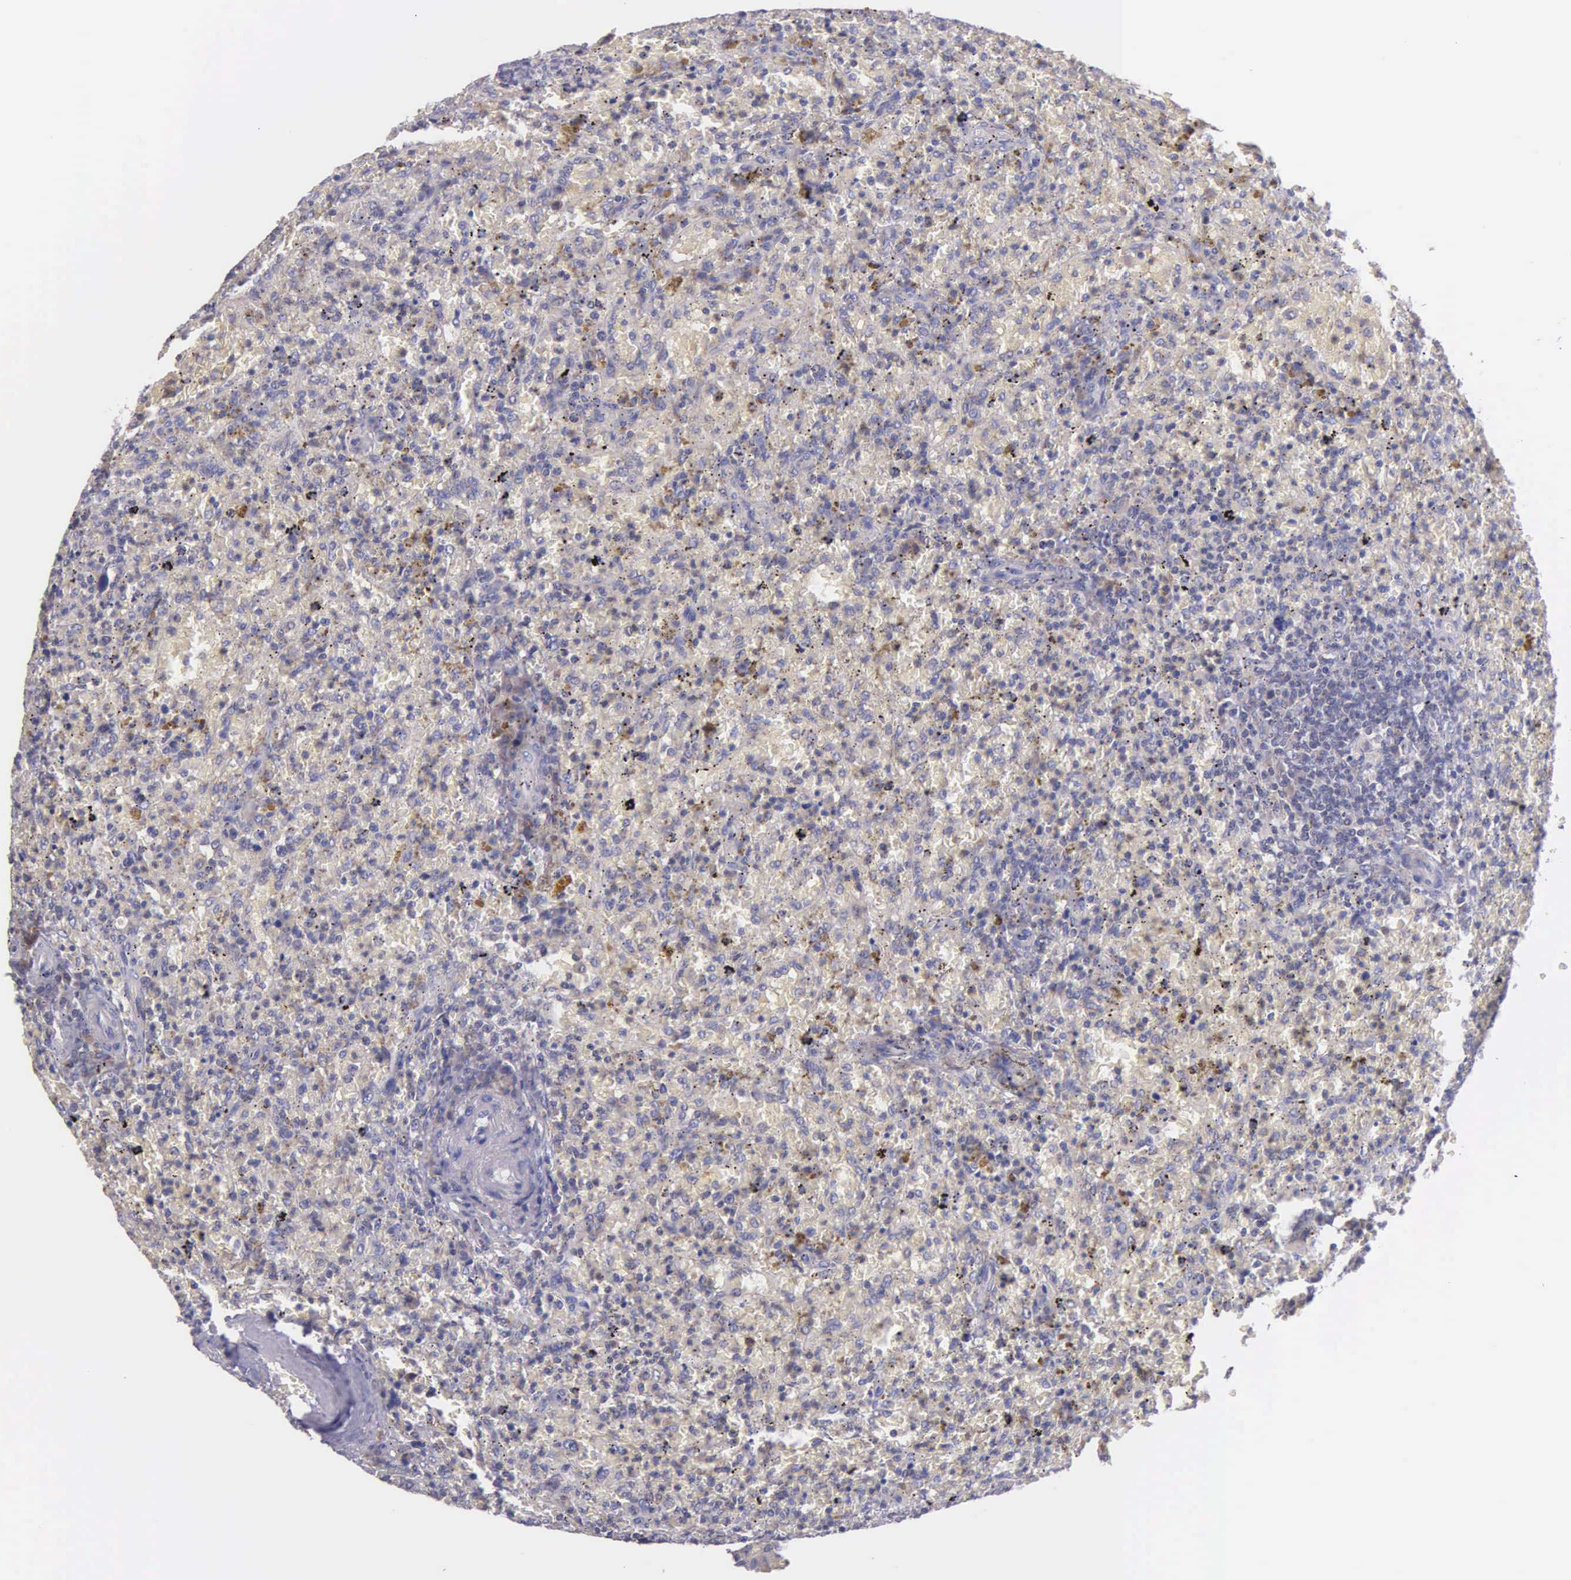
{"staining": {"intensity": "weak", "quantity": ">75%", "location": "cytoplasmic/membranous"}, "tissue": "lymphoma", "cell_type": "Tumor cells", "image_type": "cancer", "snomed": [{"axis": "morphology", "description": "Malignant lymphoma, non-Hodgkin's type, High grade"}, {"axis": "topography", "description": "Spleen"}, {"axis": "topography", "description": "Lymph node"}], "caption": "High-power microscopy captured an immunohistochemistry (IHC) histopathology image of lymphoma, revealing weak cytoplasmic/membranous positivity in about >75% of tumor cells.", "gene": "MIA2", "patient": {"sex": "female", "age": 70}}